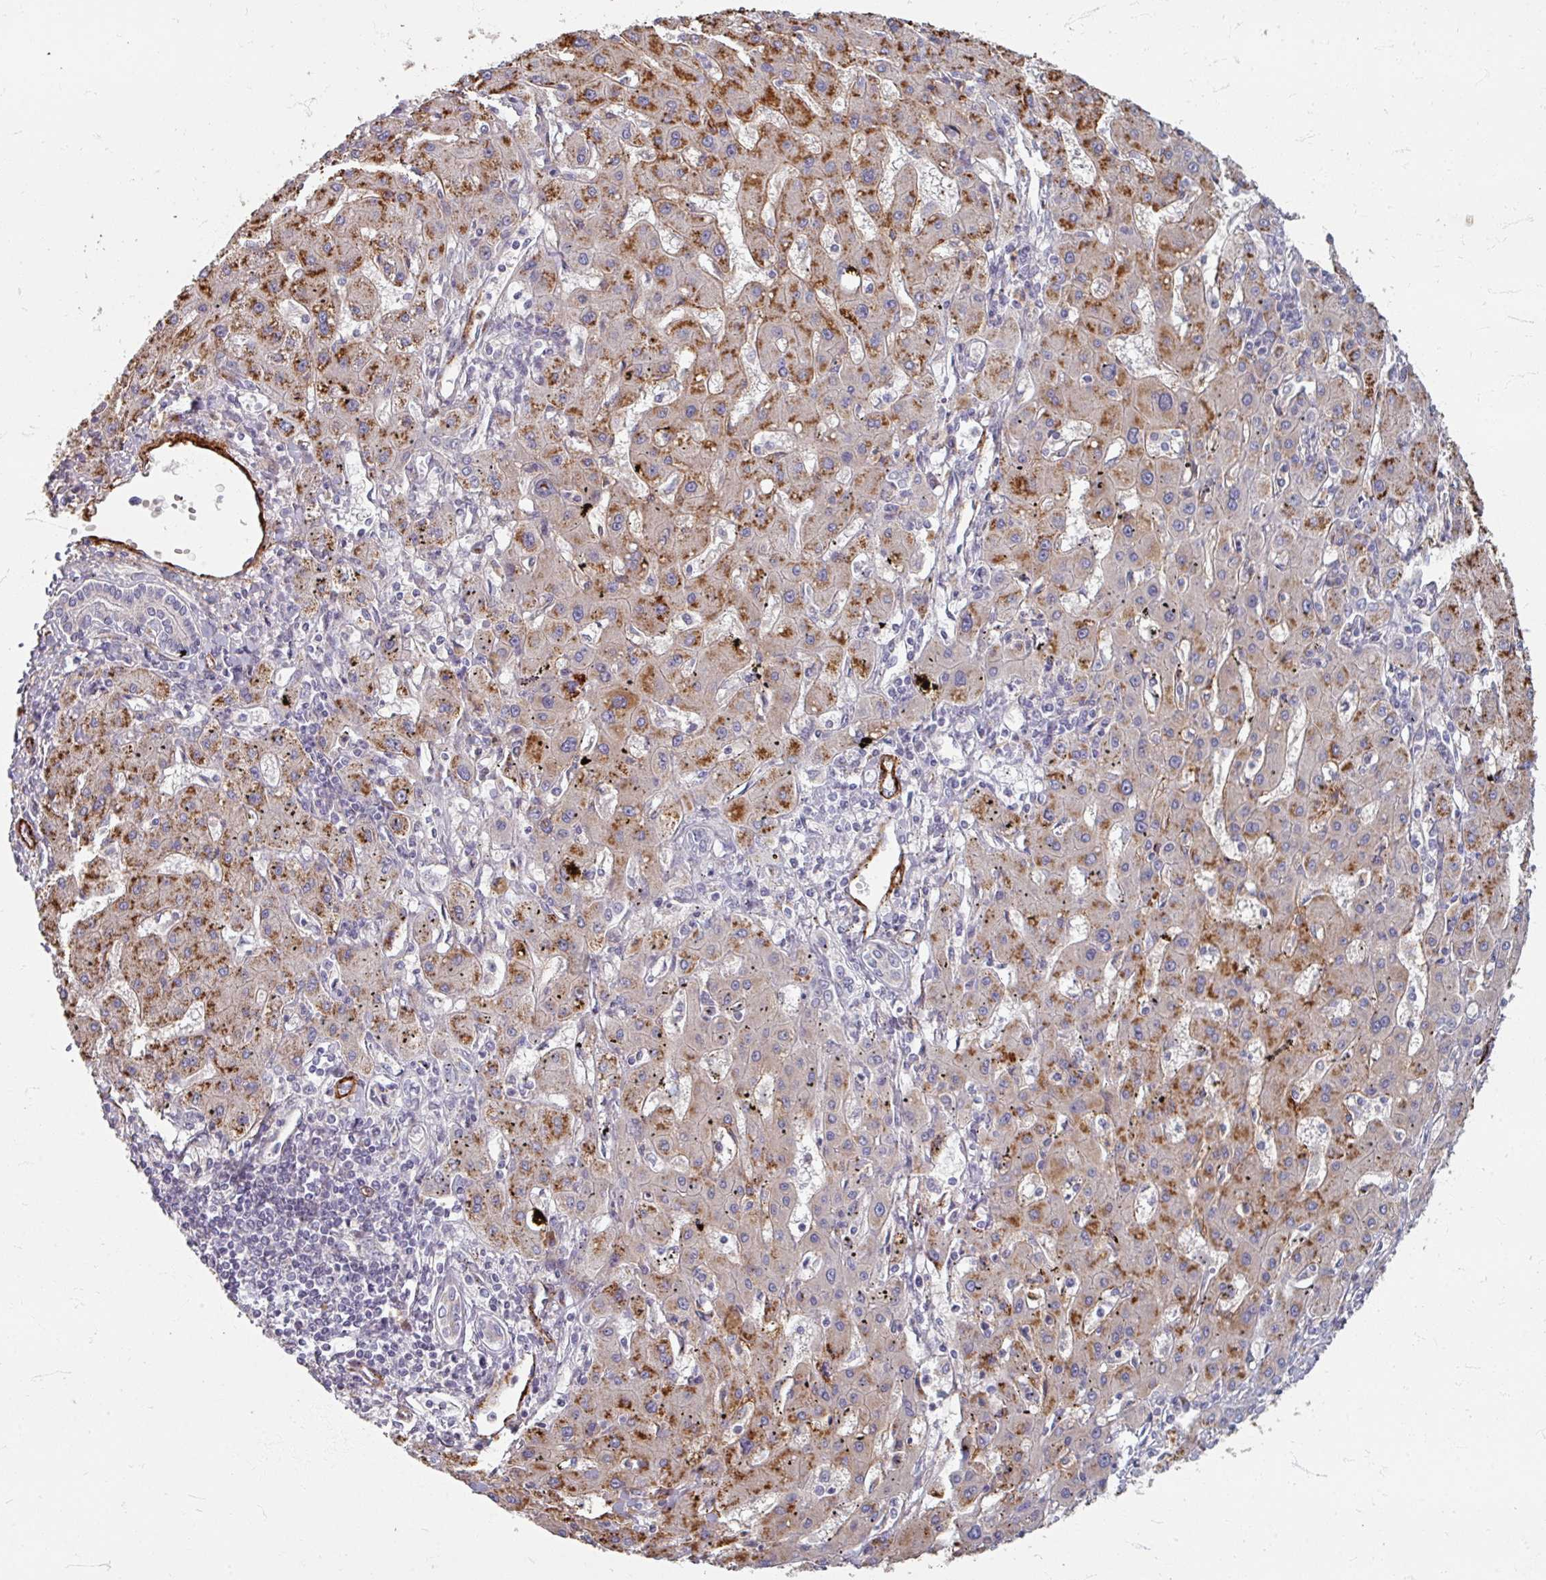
{"staining": {"intensity": "moderate", "quantity": "25%-75%", "location": "cytoplasmic/membranous"}, "tissue": "liver cancer", "cell_type": "Tumor cells", "image_type": "cancer", "snomed": [{"axis": "morphology", "description": "Carcinoma, Hepatocellular, NOS"}, {"axis": "topography", "description": "Liver"}], "caption": "A medium amount of moderate cytoplasmic/membranous positivity is identified in approximately 25%-75% of tumor cells in liver cancer tissue.", "gene": "GABARAPL1", "patient": {"sex": "male", "age": 72}}